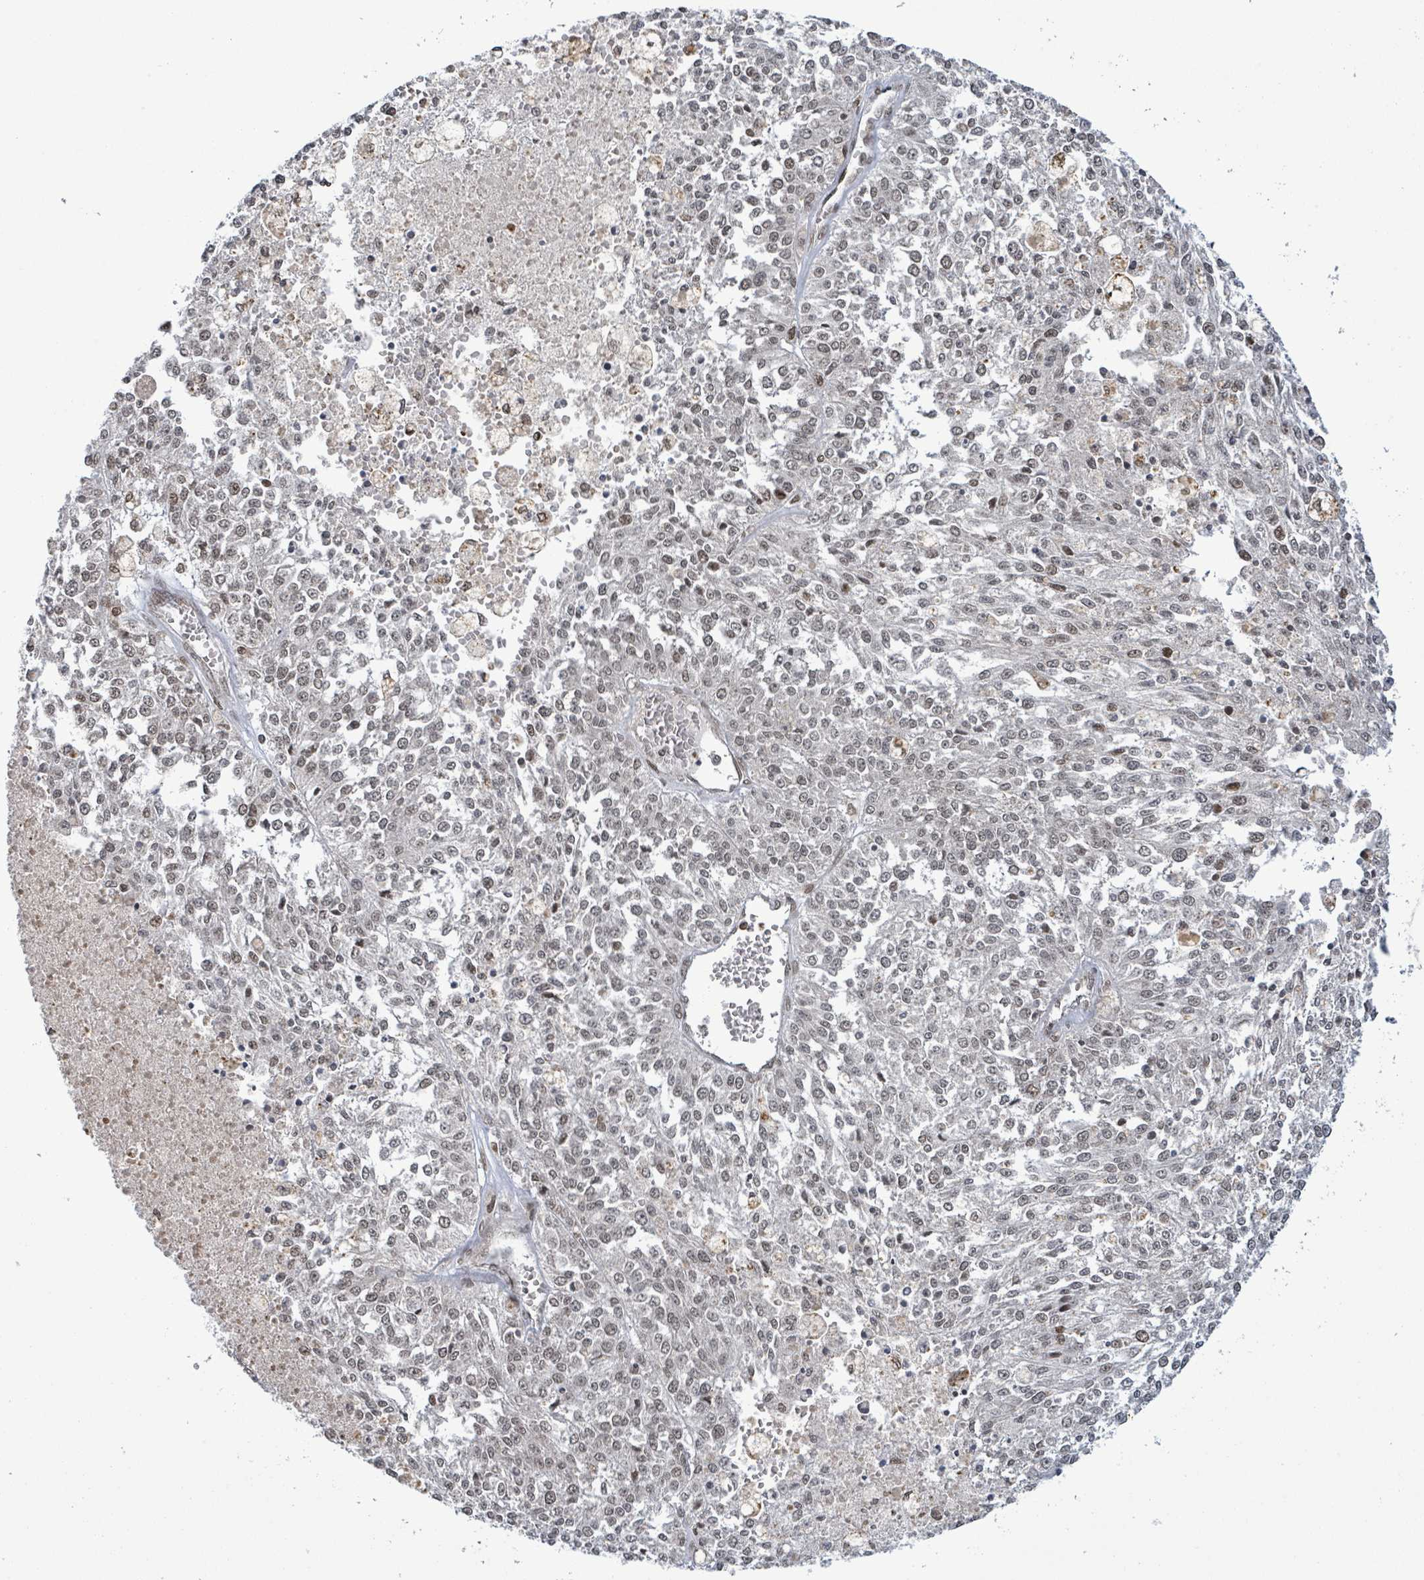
{"staining": {"intensity": "weak", "quantity": "25%-75%", "location": "nuclear"}, "tissue": "melanoma", "cell_type": "Tumor cells", "image_type": "cancer", "snomed": [{"axis": "morphology", "description": "Malignant melanoma, NOS"}, {"axis": "topography", "description": "Skin"}], "caption": "Protein expression analysis of melanoma reveals weak nuclear expression in approximately 25%-75% of tumor cells.", "gene": "SBF2", "patient": {"sex": "female", "age": 64}}